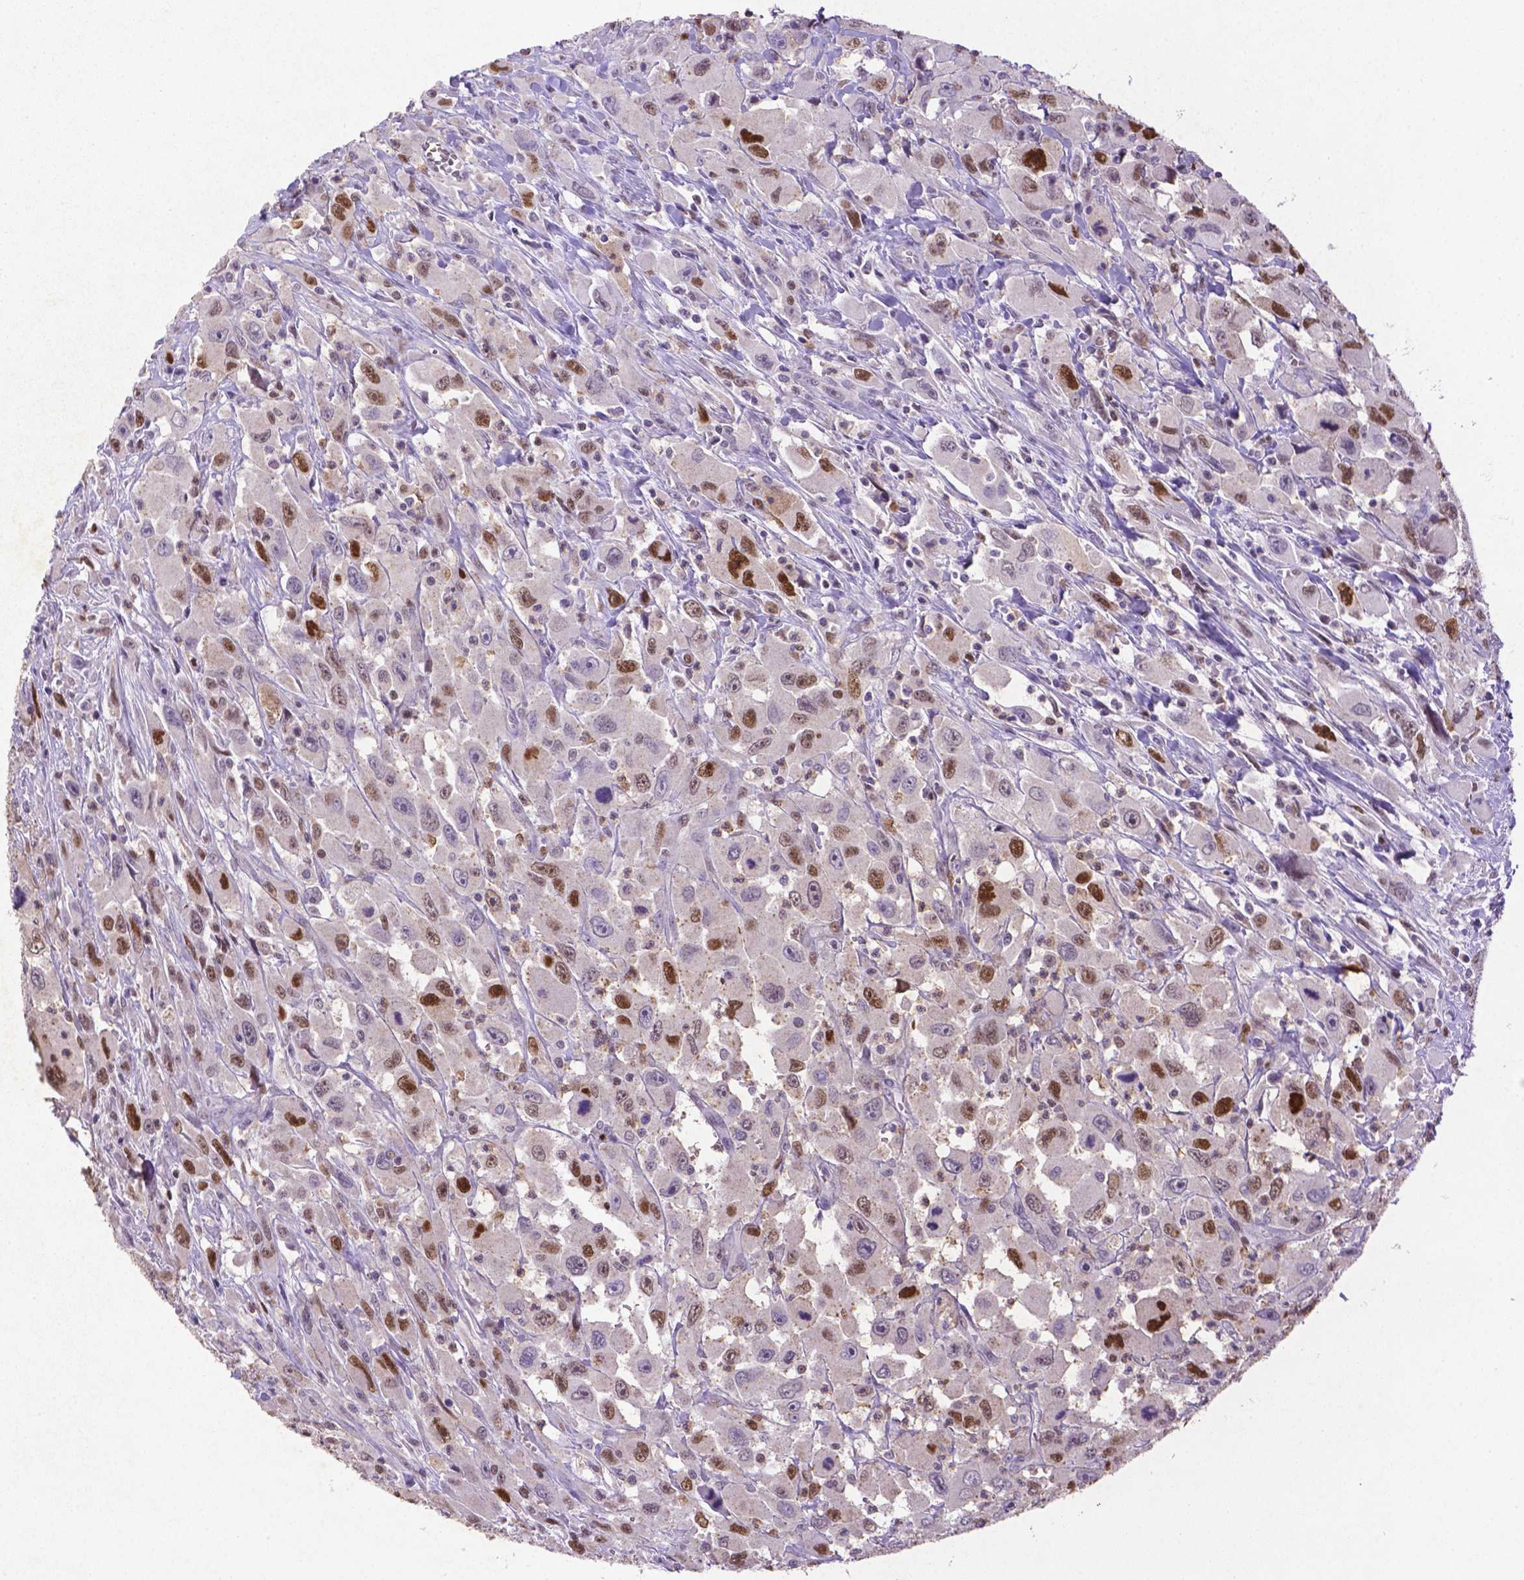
{"staining": {"intensity": "moderate", "quantity": "25%-75%", "location": "nuclear"}, "tissue": "head and neck cancer", "cell_type": "Tumor cells", "image_type": "cancer", "snomed": [{"axis": "morphology", "description": "Squamous cell carcinoma, NOS"}, {"axis": "morphology", "description": "Squamous cell carcinoma, metastatic, NOS"}, {"axis": "topography", "description": "Oral tissue"}, {"axis": "topography", "description": "Head-Neck"}], "caption": "DAB immunohistochemical staining of head and neck cancer reveals moderate nuclear protein positivity in about 25%-75% of tumor cells. (IHC, brightfield microscopy, high magnification).", "gene": "CDKN1A", "patient": {"sex": "female", "age": 85}}